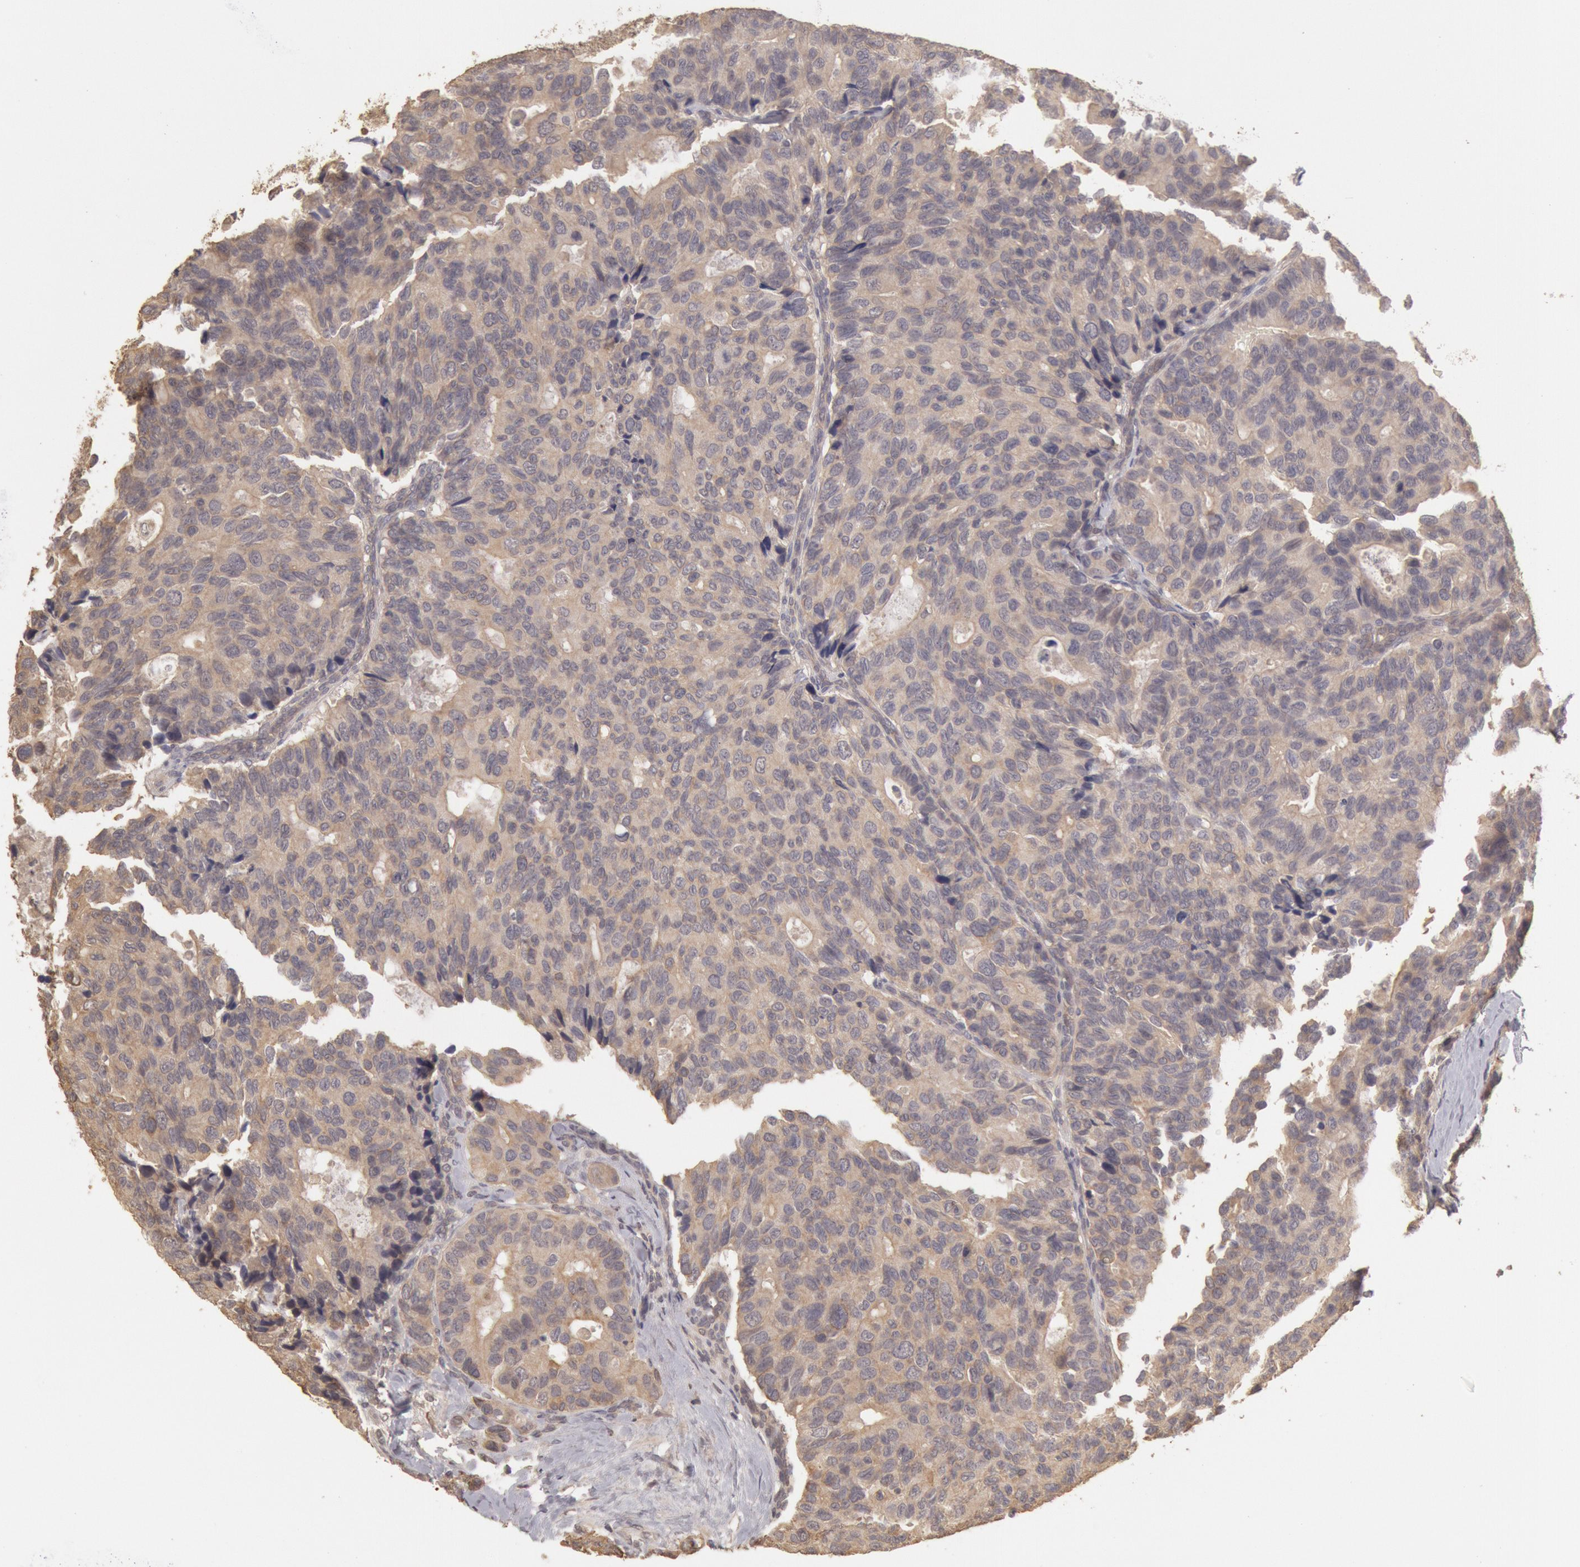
{"staining": {"intensity": "moderate", "quantity": ">75%", "location": "cytoplasmic/membranous"}, "tissue": "breast cancer", "cell_type": "Tumor cells", "image_type": "cancer", "snomed": [{"axis": "morphology", "description": "Duct carcinoma"}, {"axis": "topography", "description": "Breast"}], "caption": "This micrograph exhibits immunohistochemistry staining of breast cancer, with medium moderate cytoplasmic/membranous staining in approximately >75% of tumor cells.", "gene": "ZFP36L1", "patient": {"sex": "female", "age": 69}}